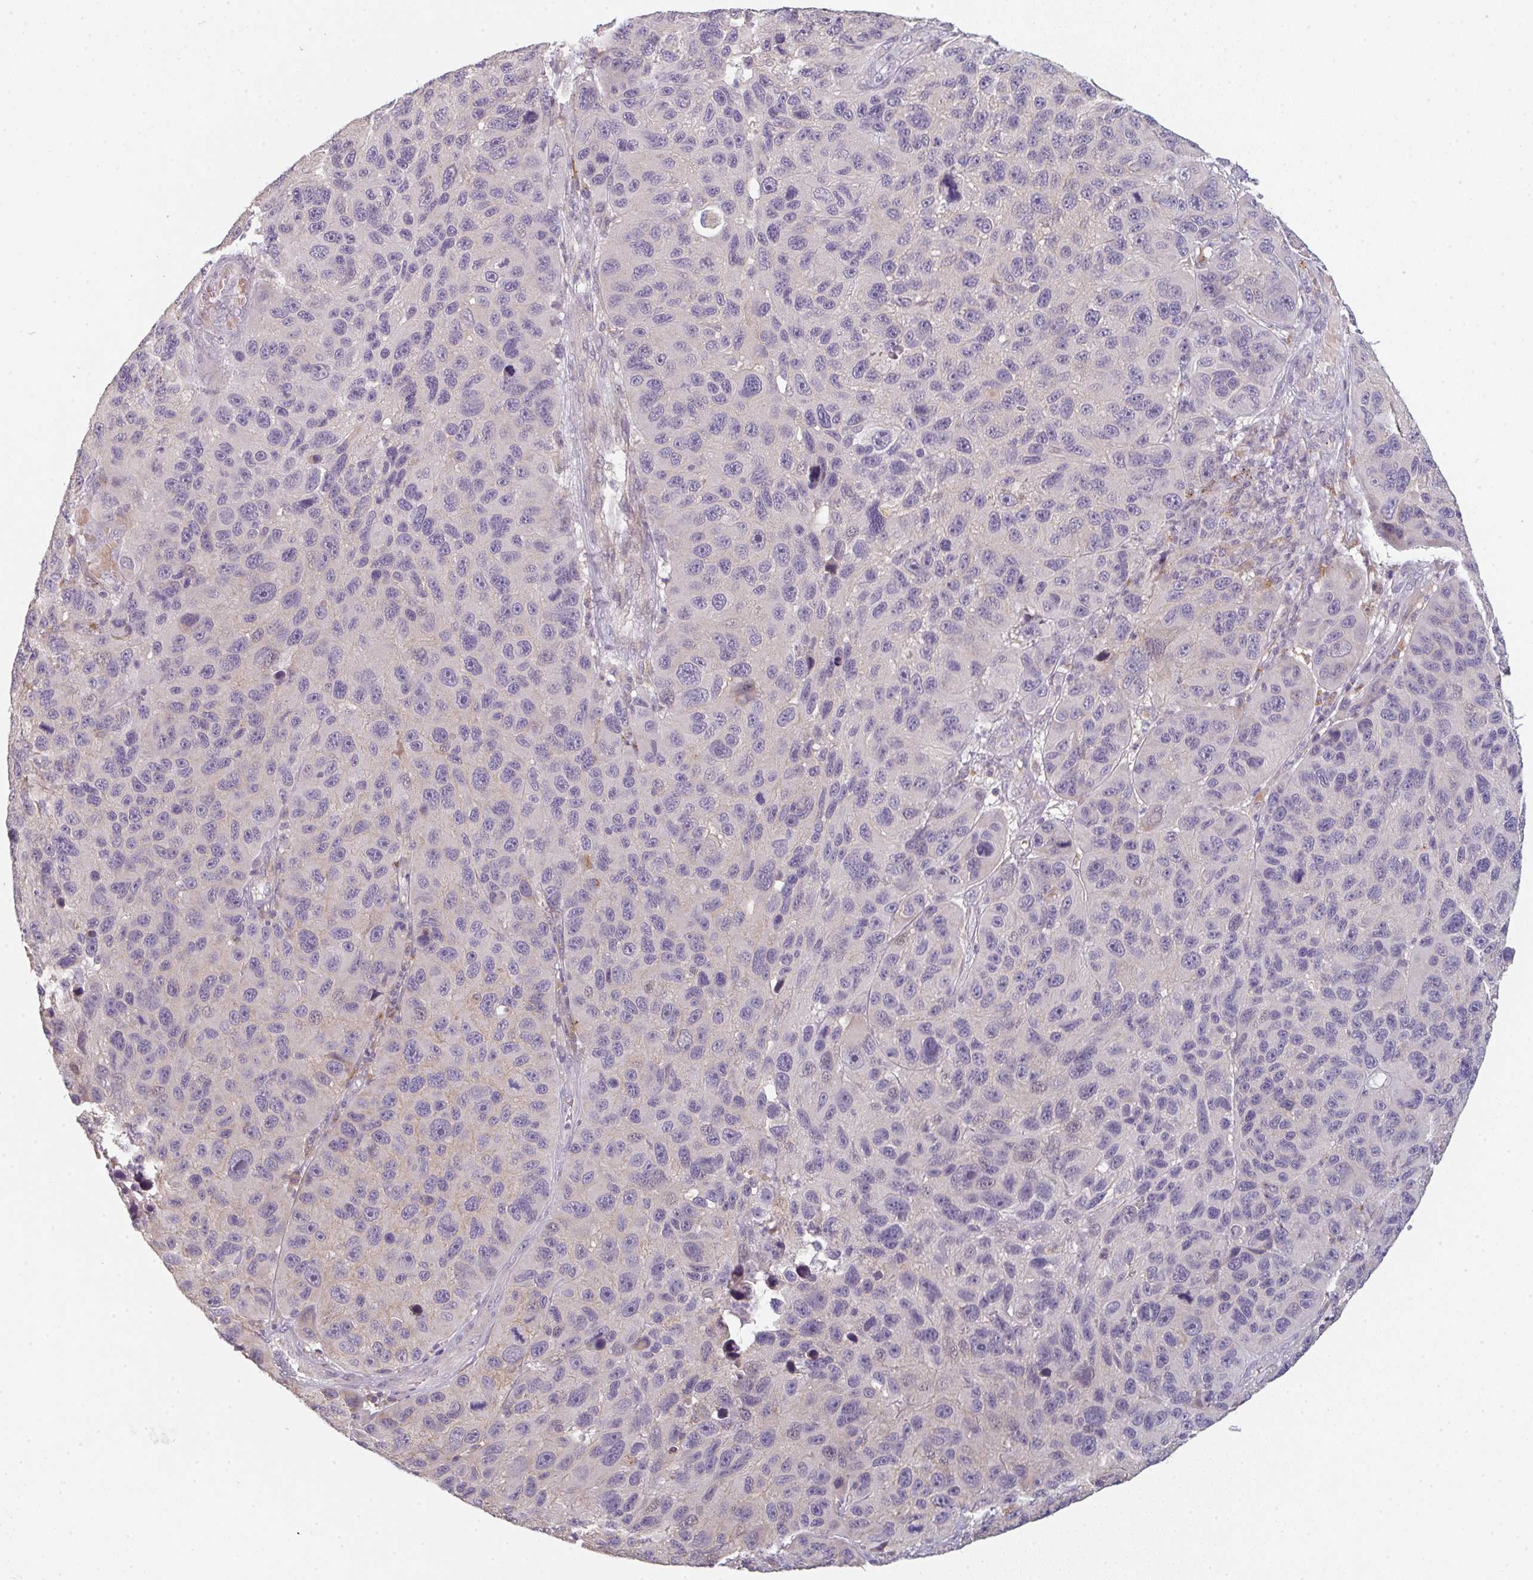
{"staining": {"intensity": "negative", "quantity": "none", "location": "none"}, "tissue": "melanoma", "cell_type": "Tumor cells", "image_type": "cancer", "snomed": [{"axis": "morphology", "description": "Malignant melanoma, NOS"}, {"axis": "topography", "description": "Skin"}], "caption": "This is an immunohistochemistry (IHC) image of human melanoma. There is no expression in tumor cells.", "gene": "TMEM237", "patient": {"sex": "male", "age": 53}}